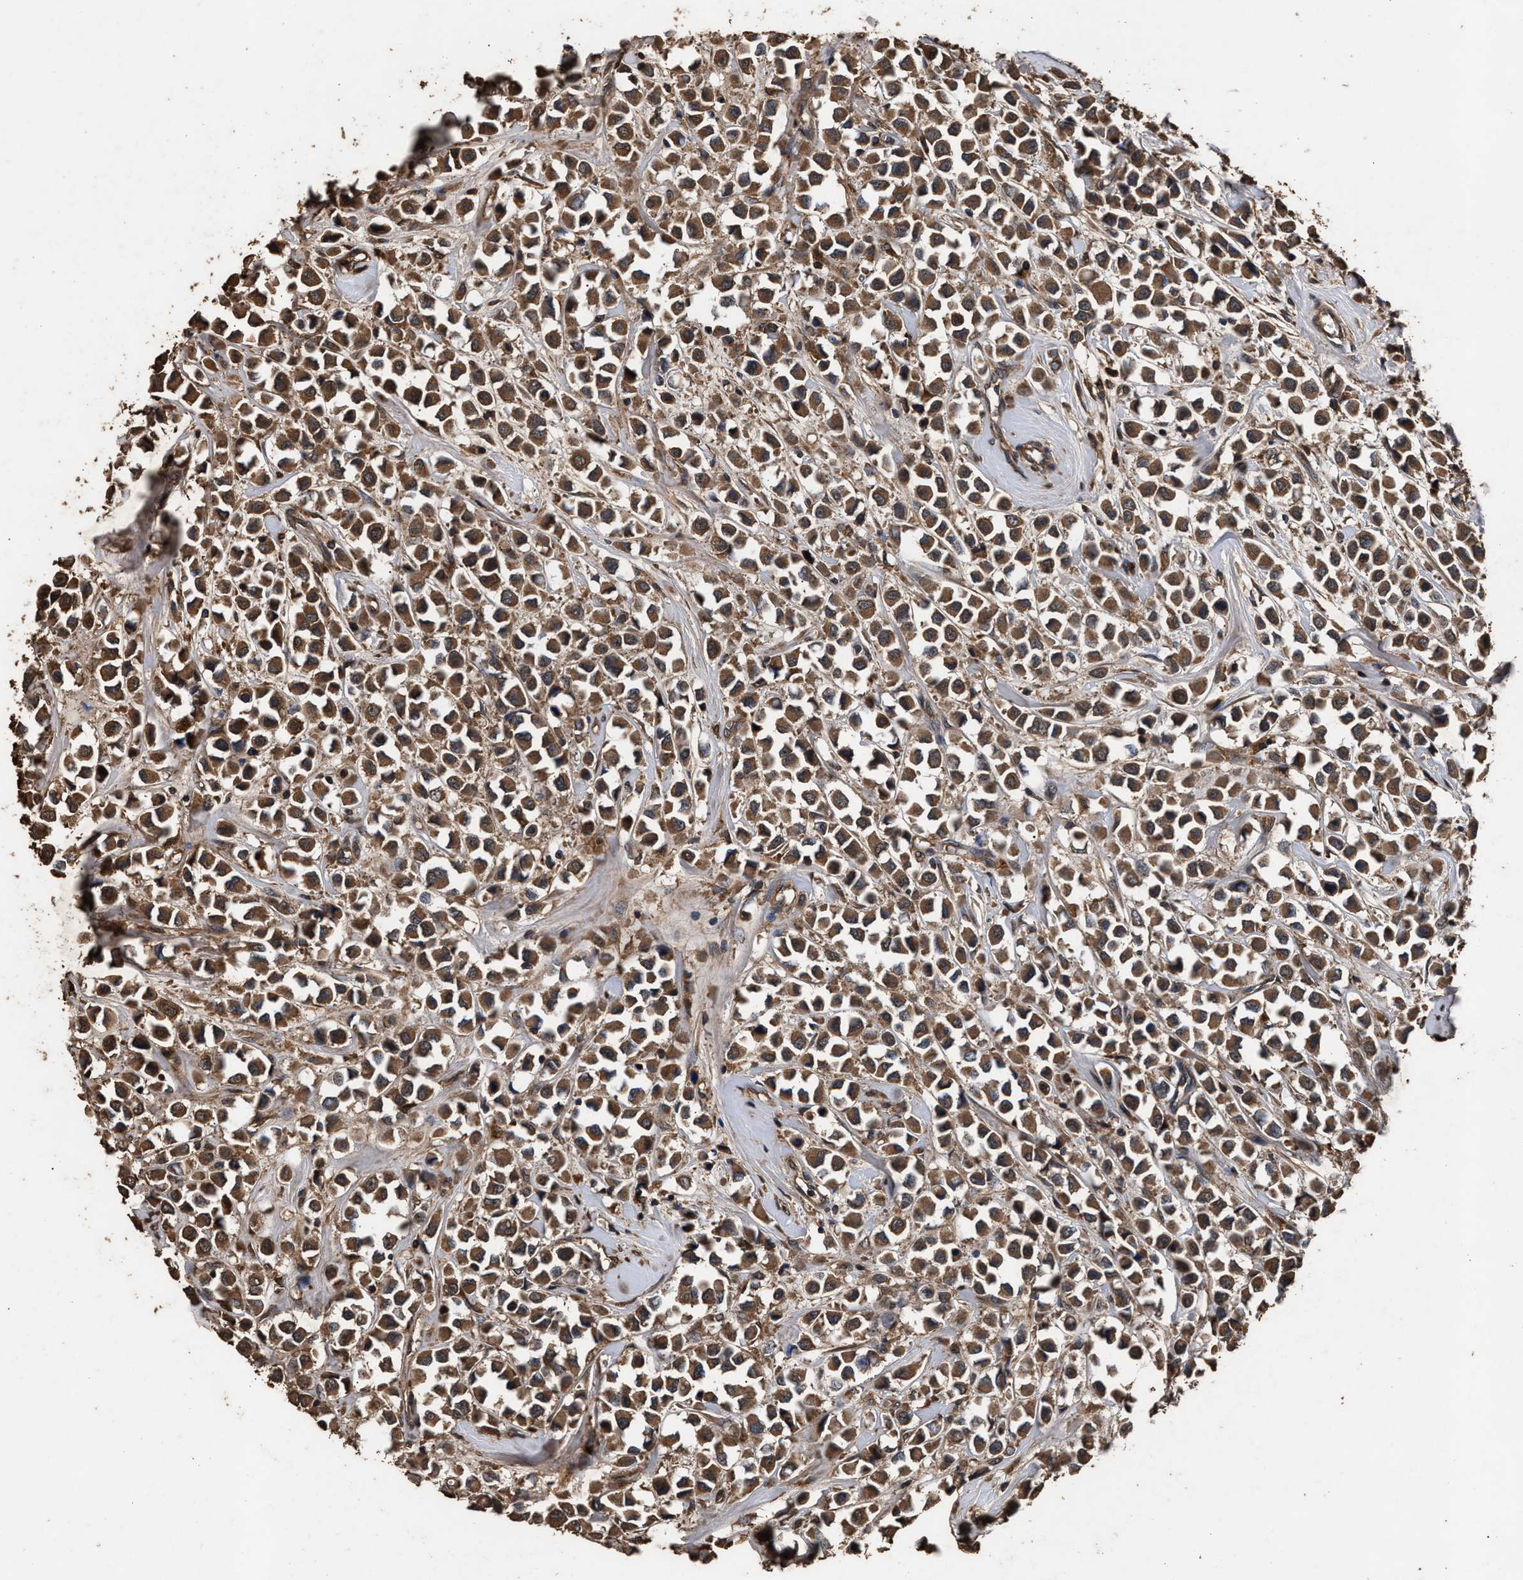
{"staining": {"intensity": "moderate", "quantity": ">75%", "location": "cytoplasmic/membranous"}, "tissue": "breast cancer", "cell_type": "Tumor cells", "image_type": "cancer", "snomed": [{"axis": "morphology", "description": "Duct carcinoma"}, {"axis": "topography", "description": "Breast"}], "caption": "Breast cancer (intraductal carcinoma) stained with DAB (3,3'-diaminobenzidine) immunohistochemistry exhibits medium levels of moderate cytoplasmic/membranous positivity in approximately >75% of tumor cells.", "gene": "KYAT1", "patient": {"sex": "female", "age": 61}}